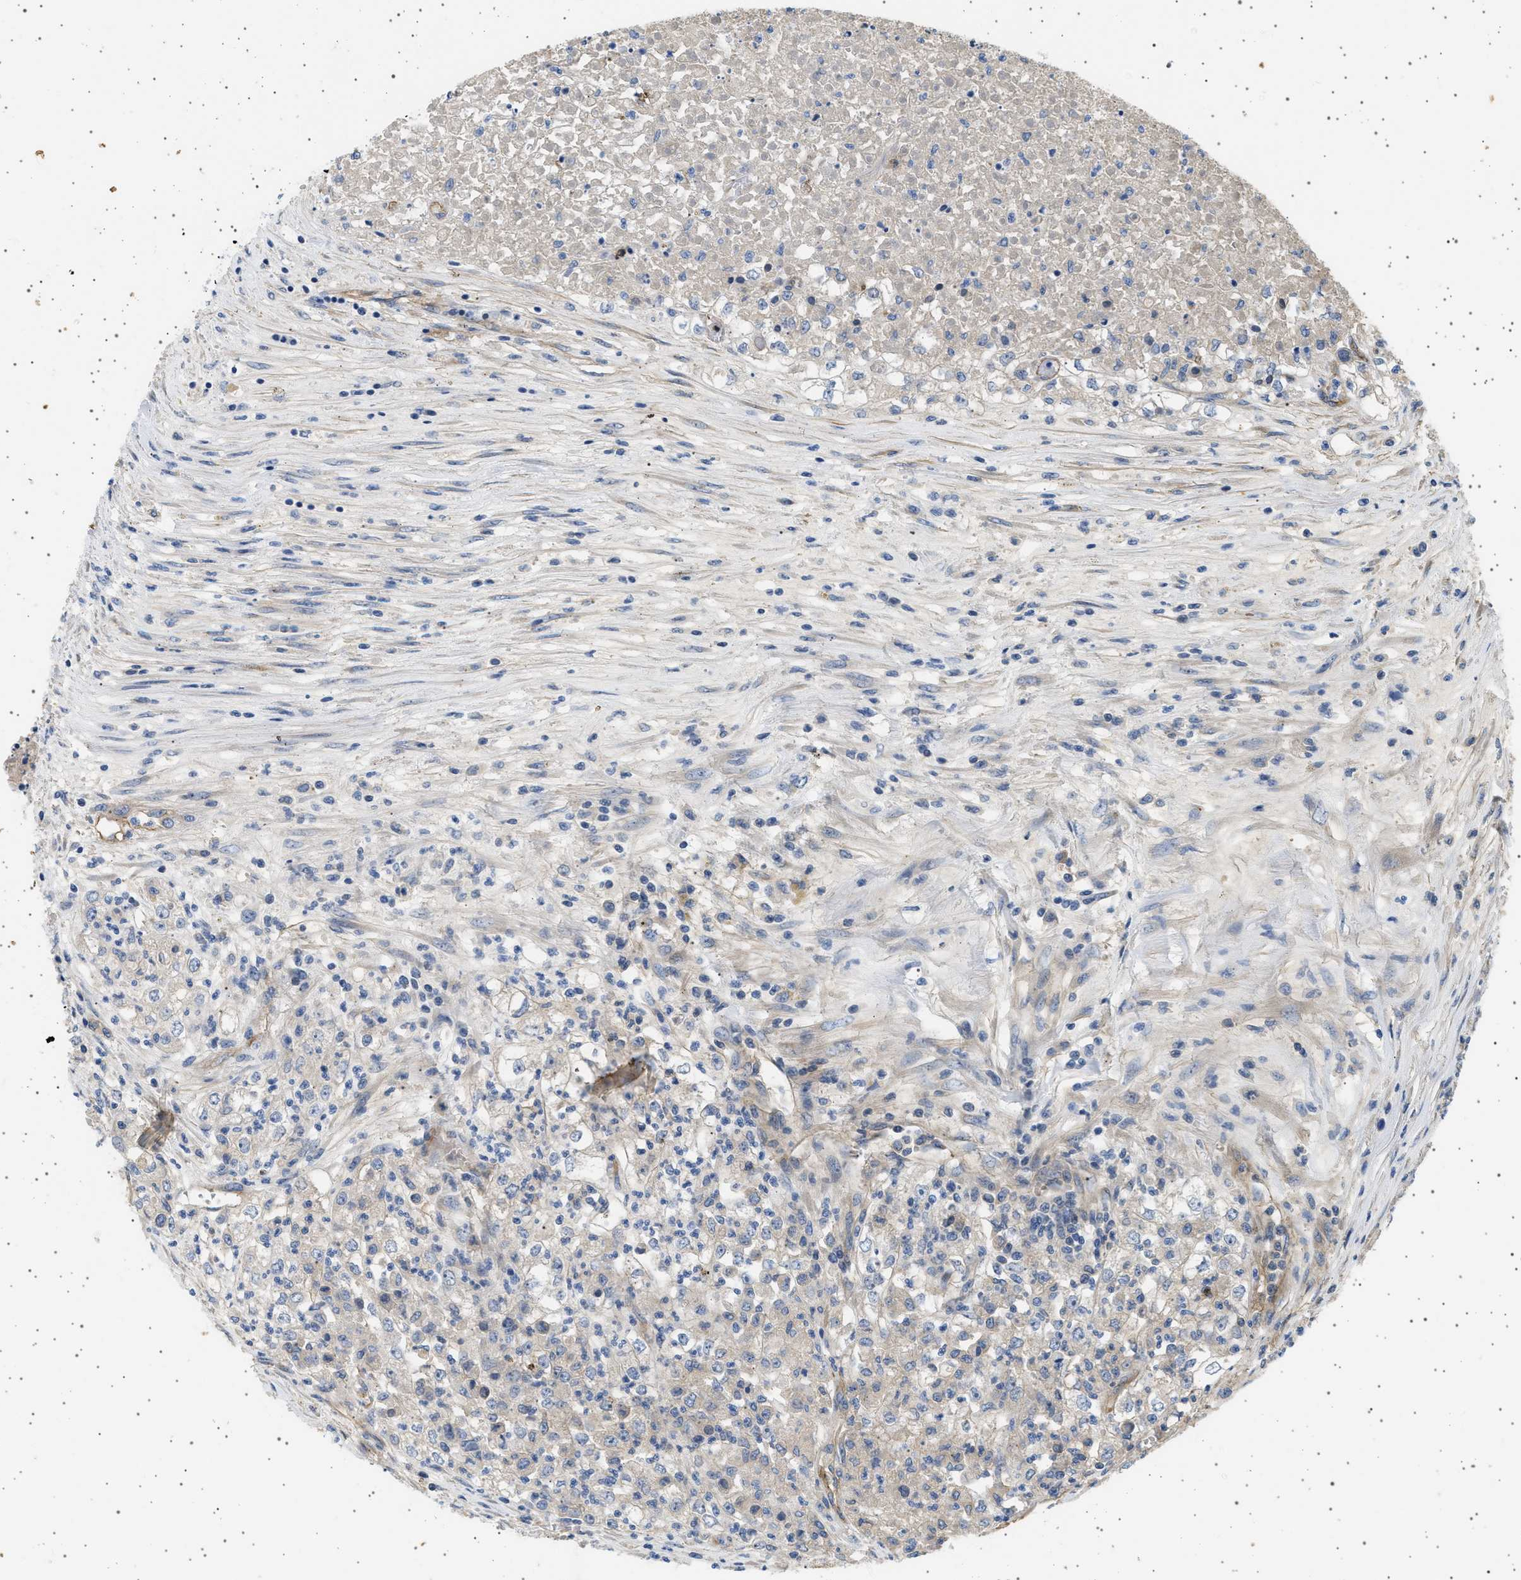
{"staining": {"intensity": "weak", "quantity": "<25%", "location": "cytoplasmic/membranous"}, "tissue": "renal cancer", "cell_type": "Tumor cells", "image_type": "cancer", "snomed": [{"axis": "morphology", "description": "Adenocarcinoma, NOS"}, {"axis": "topography", "description": "Kidney"}], "caption": "Immunohistochemical staining of human adenocarcinoma (renal) shows no significant positivity in tumor cells. (Stains: DAB (3,3'-diaminobenzidine) immunohistochemistry with hematoxylin counter stain, Microscopy: brightfield microscopy at high magnification).", "gene": "PLPP6", "patient": {"sex": "female", "age": 54}}